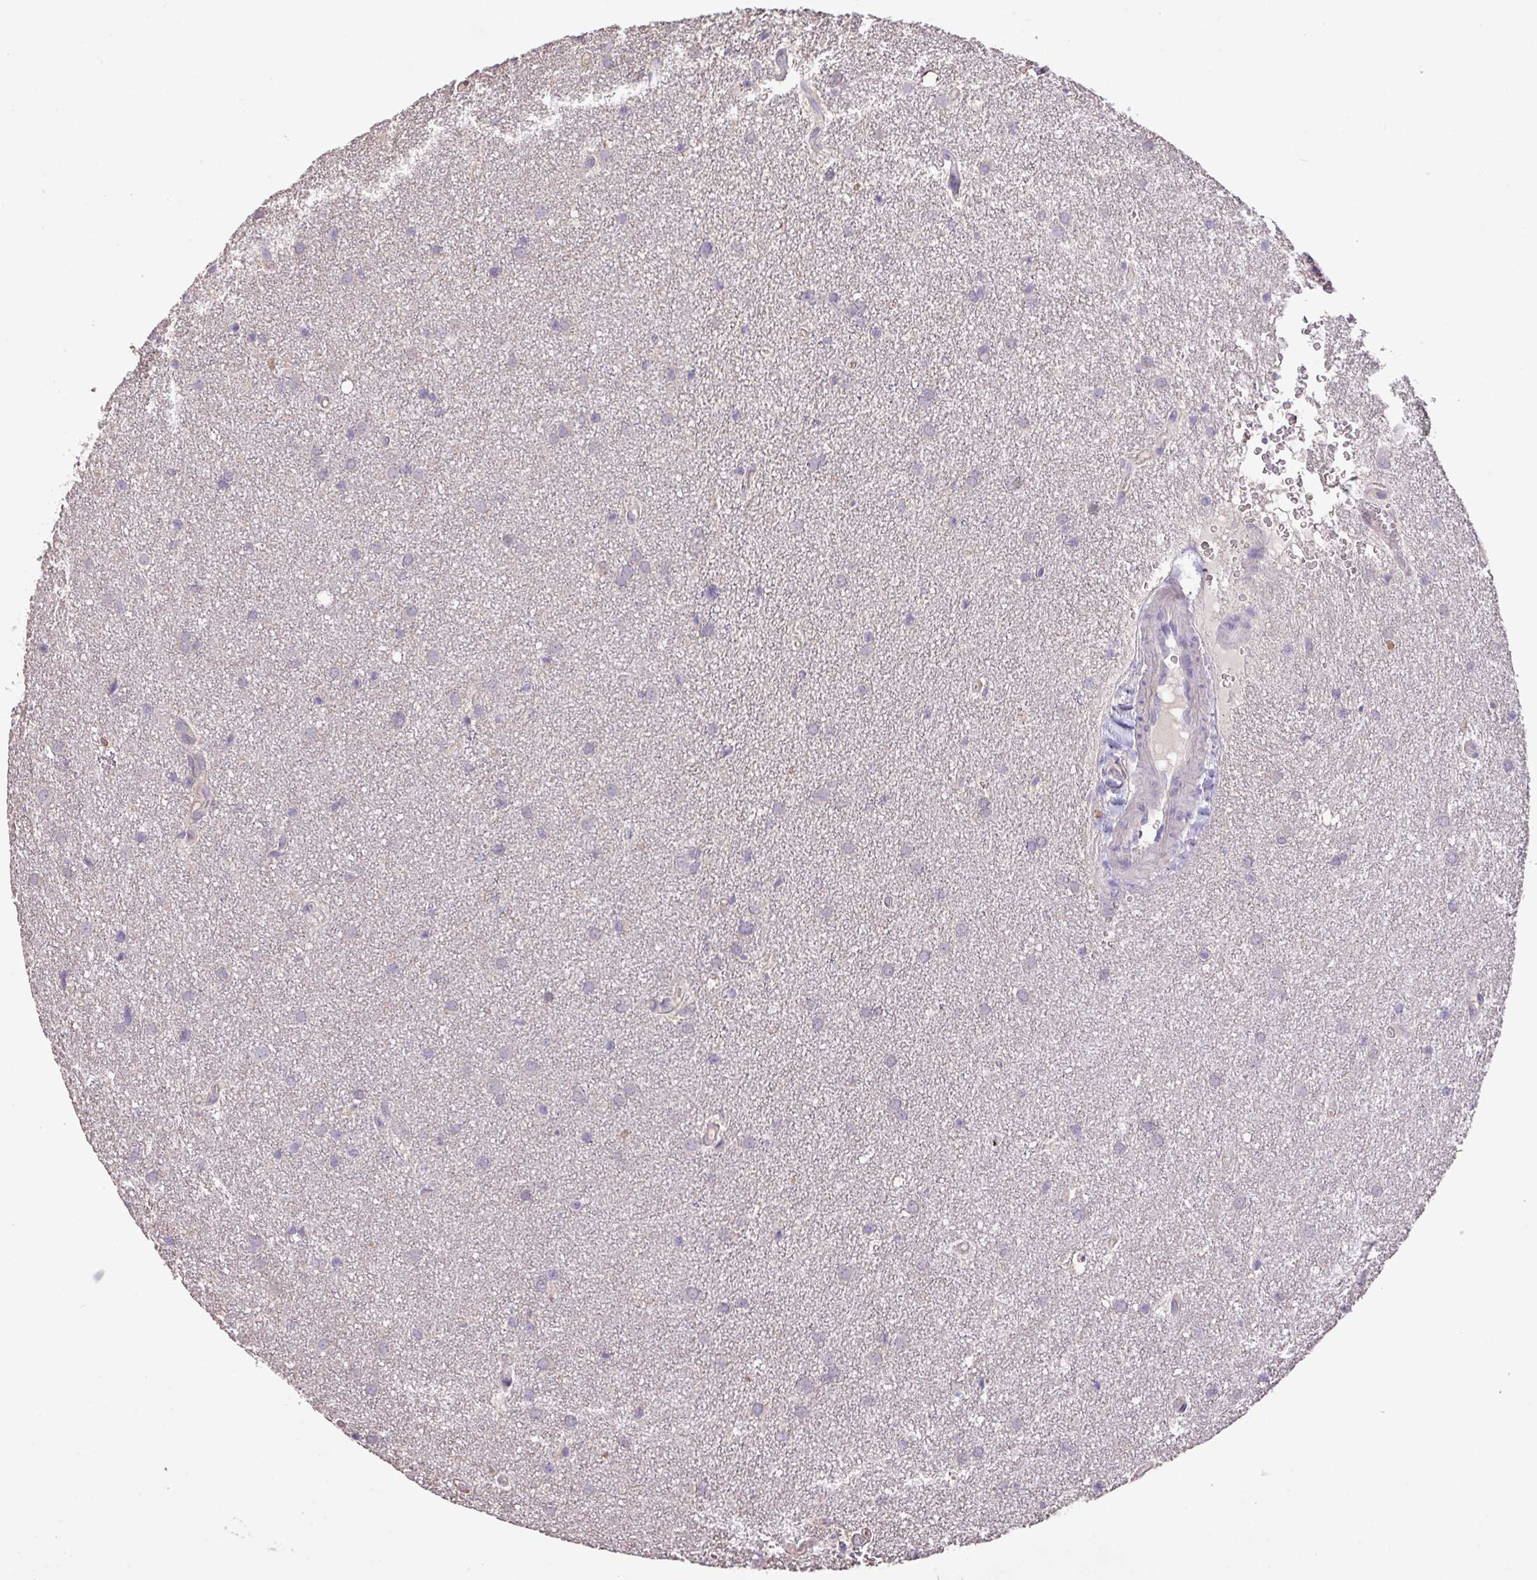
{"staining": {"intensity": "negative", "quantity": "none", "location": "none"}, "tissue": "glioma", "cell_type": "Tumor cells", "image_type": "cancer", "snomed": [{"axis": "morphology", "description": "Glioma, malignant, Low grade"}, {"axis": "topography", "description": "Cerebellum"}], "caption": "The histopathology image exhibits no significant positivity in tumor cells of glioma. Brightfield microscopy of immunohistochemistry stained with DAB (brown) and hematoxylin (blue), captured at high magnification.", "gene": "PRADC1", "patient": {"sex": "female", "age": 5}}